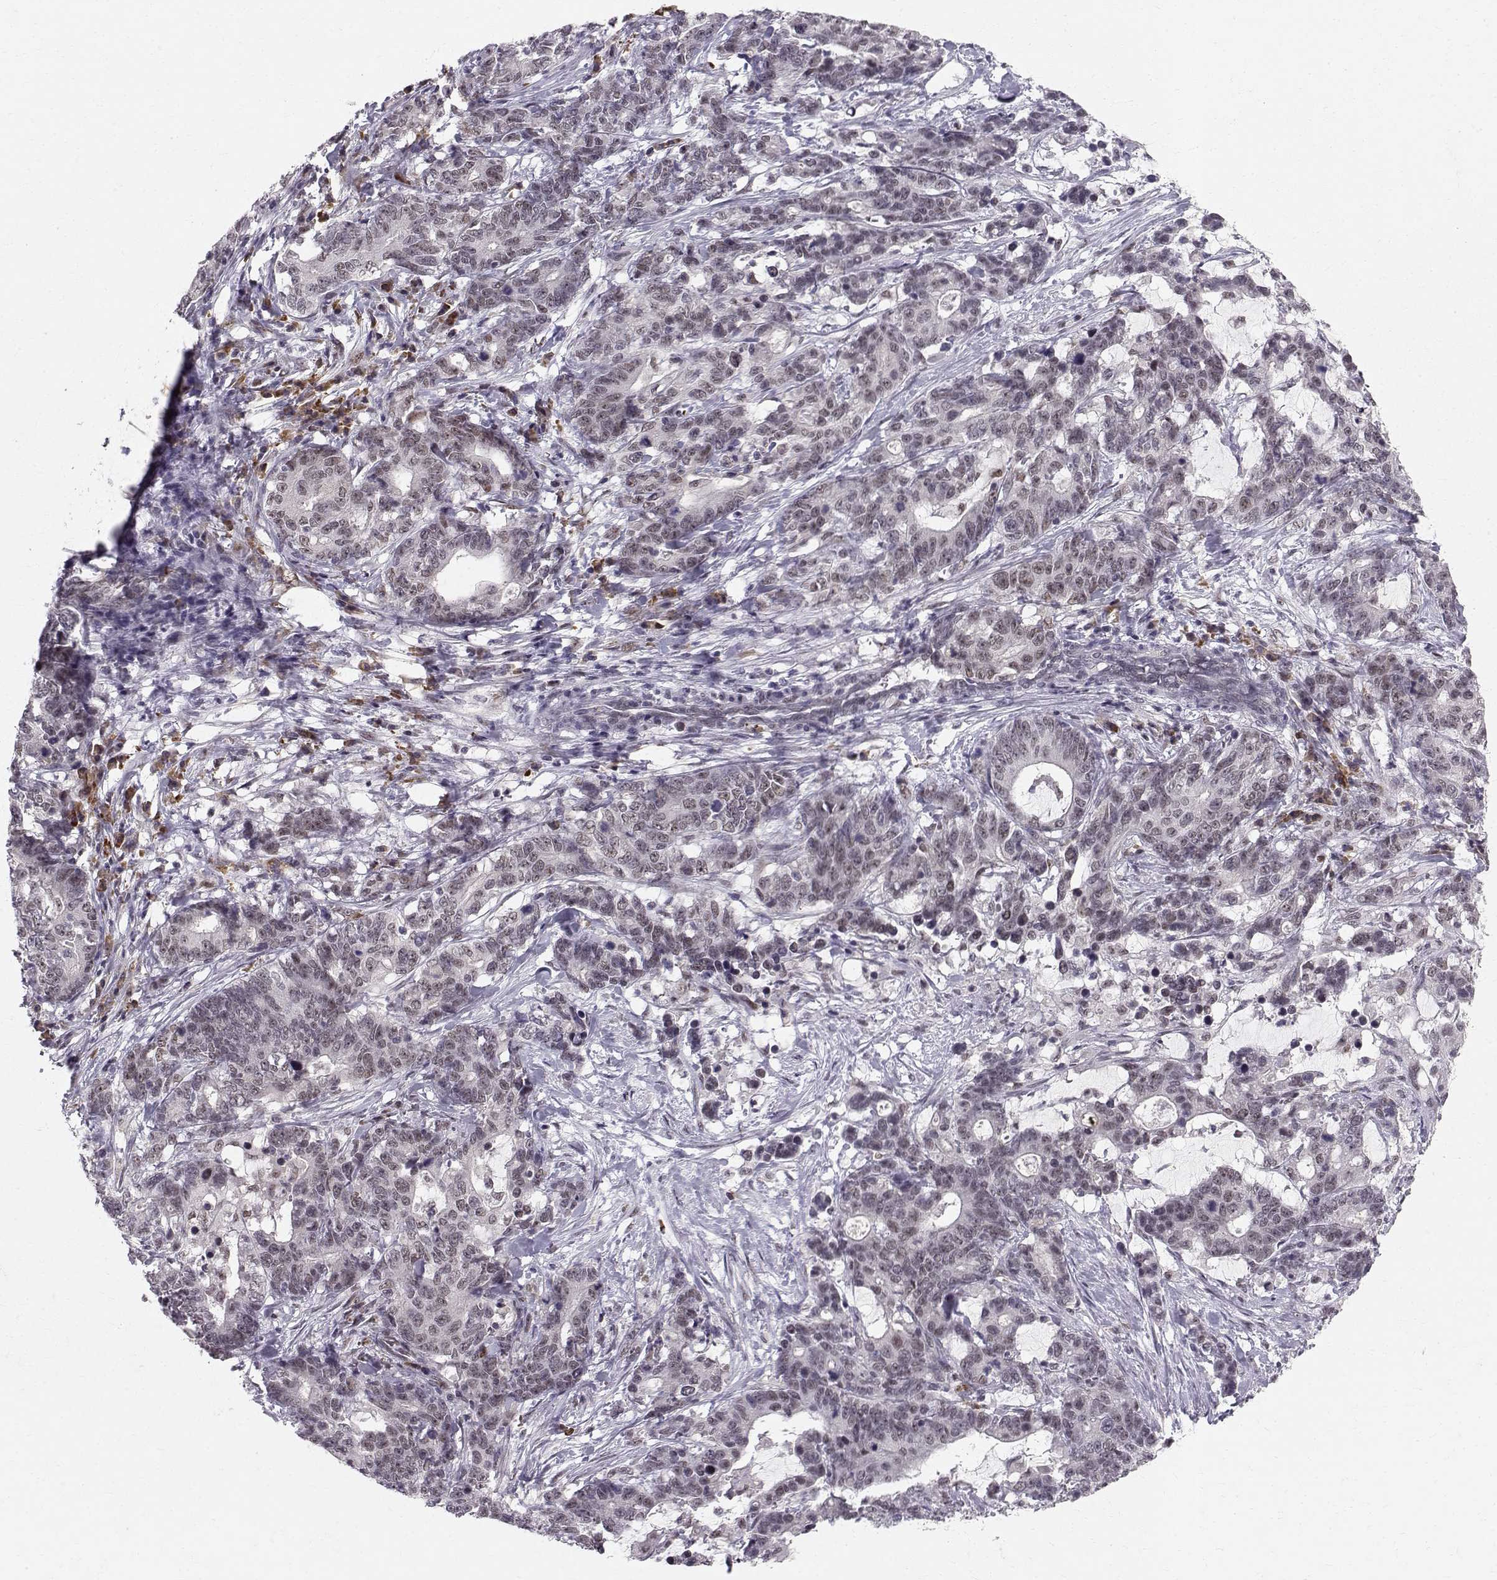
{"staining": {"intensity": "weak", "quantity": "<25%", "location": "nuclear"}, "tissue": "stomach cancer", "cell_type": "Tumor cells", "image_type": "cancer", "snomed": [{"axis": "morphology", "description": "Normal tissue, NOS"}, {"axis": "morphology", "description": "Adenocarcinoma, NOS"}, {"axis": "topography", "description": "Stomach"}], "caption": "DAB (3,3'-diaminobenzidine) immunohistochemical staining of human stomach adenocarcinoma reveals no significant staining in tumor cells. (Stains: DAB (3,3'-diaminobenzidine) immunohistochemistry (IHC) with hematoxylin counter stain, Microscopy: brightfield microscopy at high magnification).", "gene": "RPP38", "patient": {"sex": "female", "age": 64}}